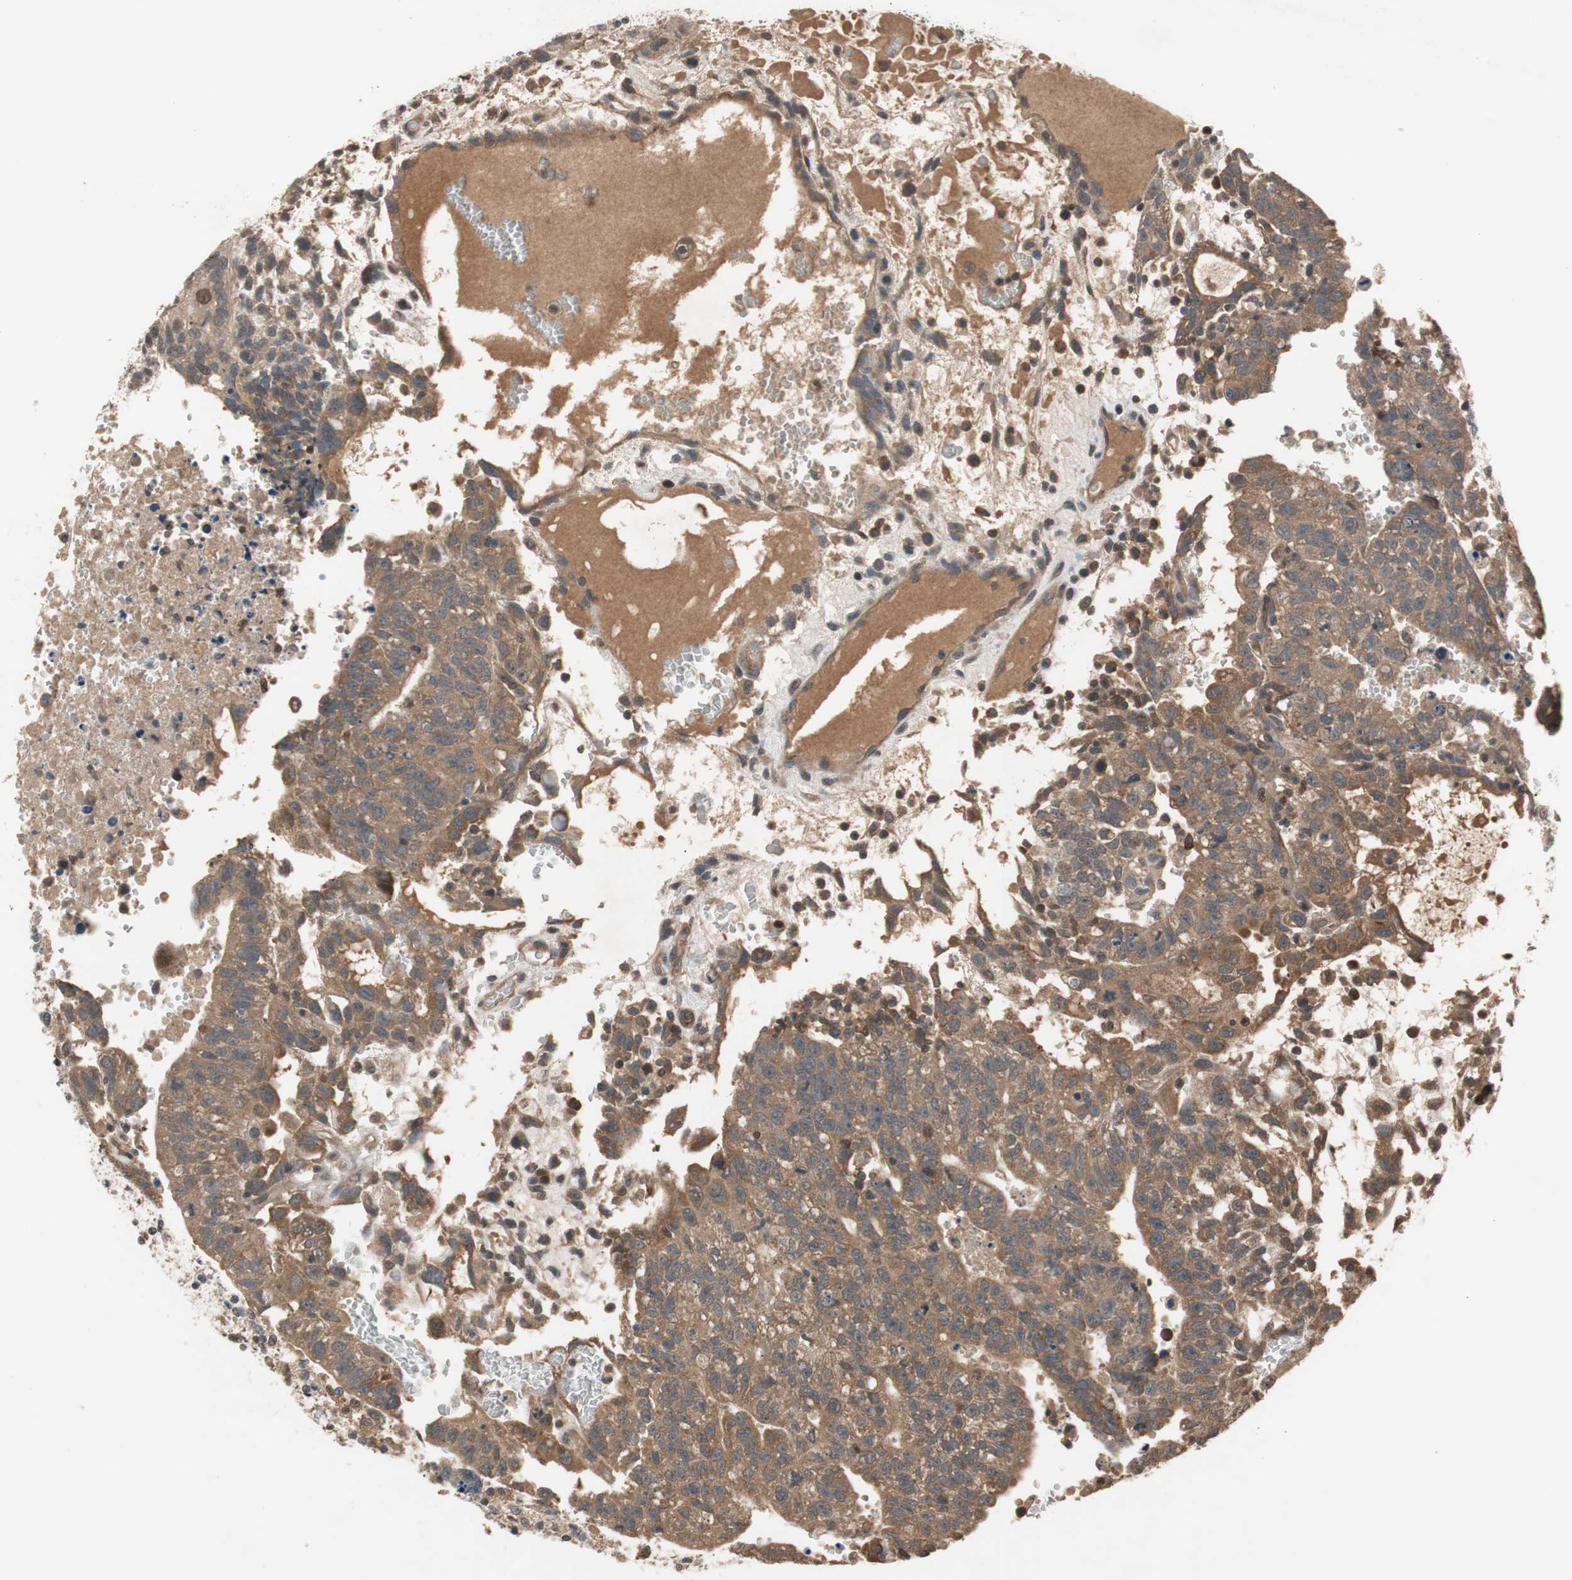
{"staining": {"intensity": "moderate", "quantity": ">75%", "location": "cytoplasmic/membranous"}, "tissue": "testis cancer", "cell_type": "Tumor cells", "image_type": "cancer", "snomed": [{"axis": "morphology", "description": "Seminoma, NOS"}, {"axis": "morphology", "description": "Carcinoma, Embryonal, NOS"}, {"axis": "topography", "description": "Testis"}], "caption": "Protein expression analysis of human embryonal carcinoma (testis) reveals moderate cytoplasmic/membranous staining in approximately >75% of tumor cells. (Stains: DAB in brown, nuclei in blue, Microscopy: brightfield microscopy at high magnification).", "gene": "TMEM230", "patient": {"sex": "male", "age": 52}}